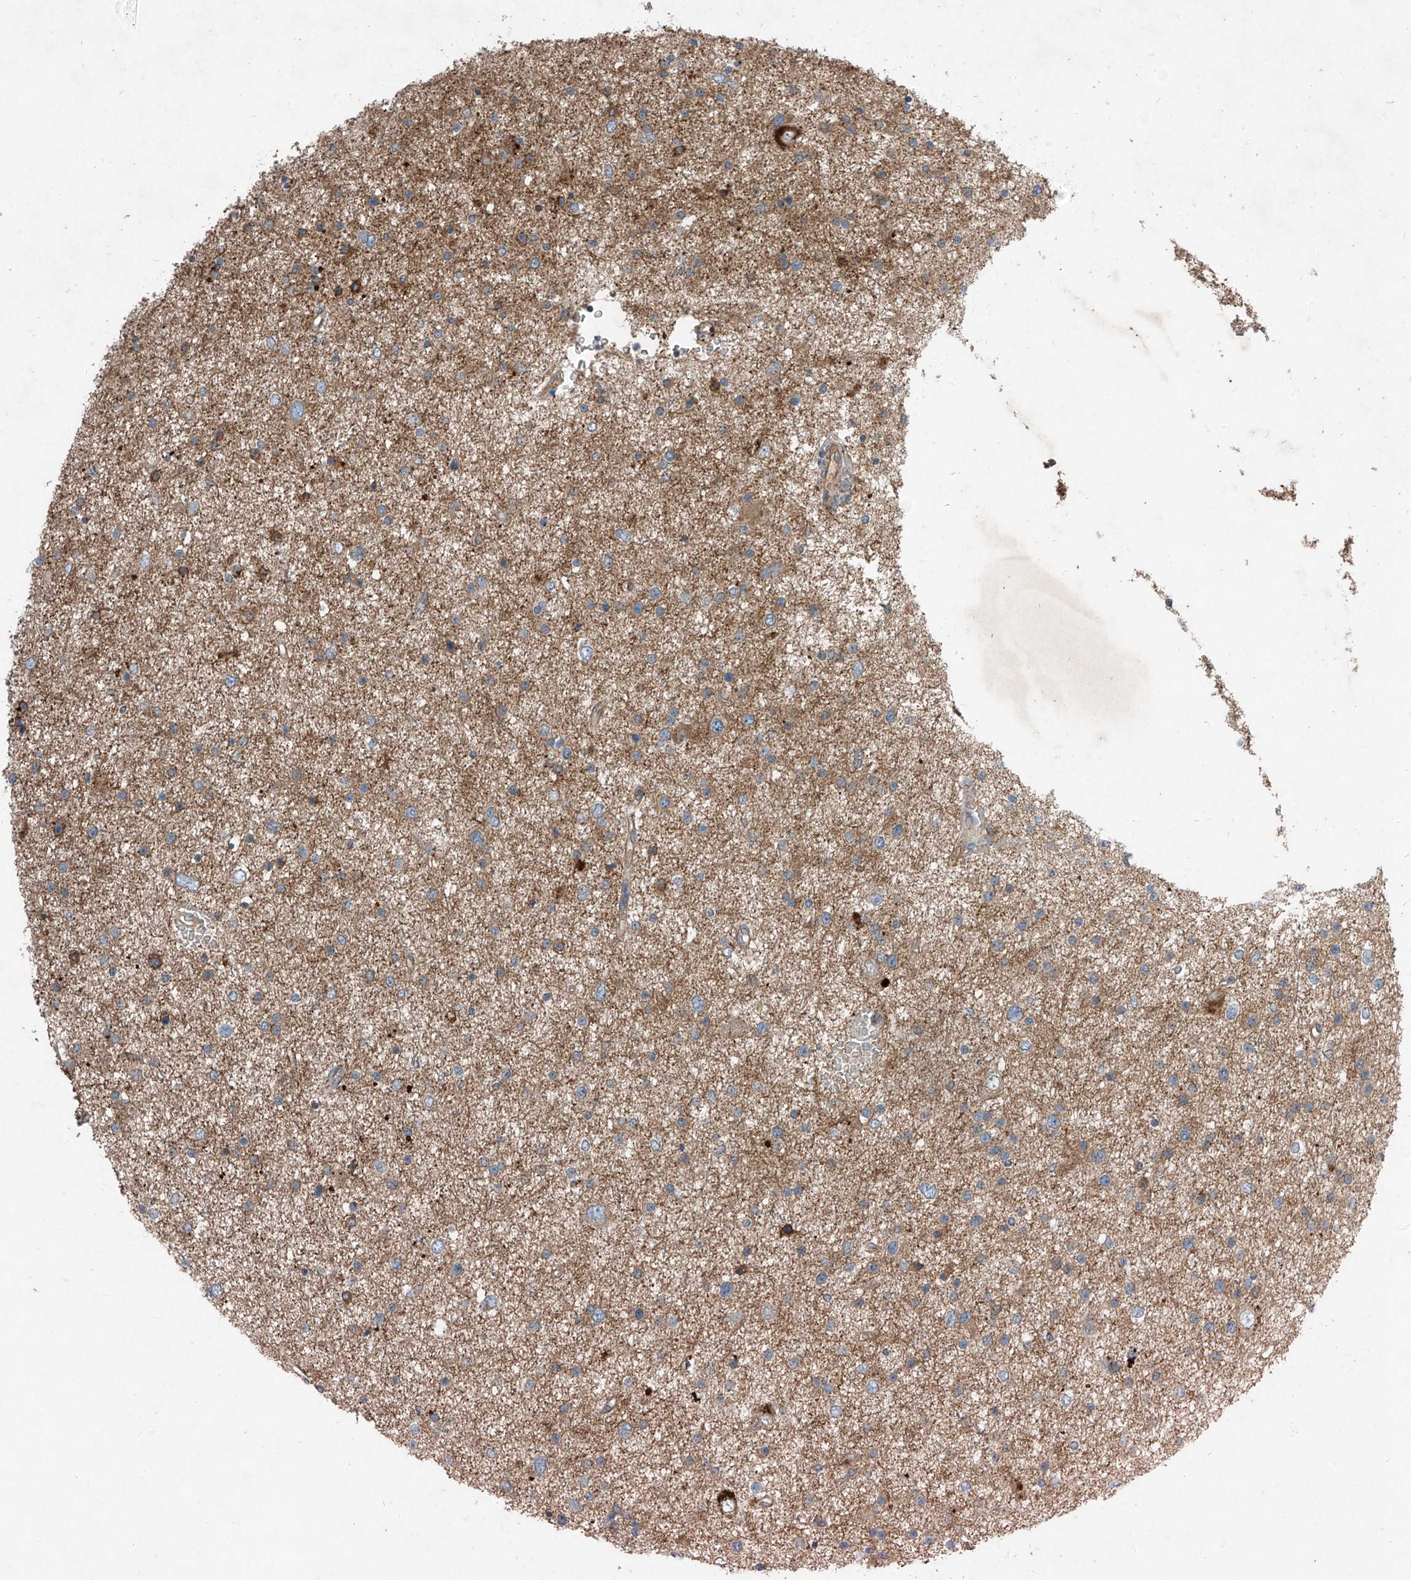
{"staining": {"intensity": "weak", "quantity": "25%-75%", "location": "cytoplasmic/membranous"}, "tissue": "glioma", "cell_type": "Tumor cells", "image_type": "cancer", "snomed": [{"axis": "morphology", "description": "Glioma, malignant, Low grade"}, {"axis": "topography", "description": "Brain"}], "caption": "Immunohistochemistry micrograph of glioma stained for a protein (brown), which reveals low levels of weak cytoplasmic/membranous staining in approximately 25%-75% of tumor cells.", "gene": "FOXRED2", "patient": {"sex": "female", "age": 37}}